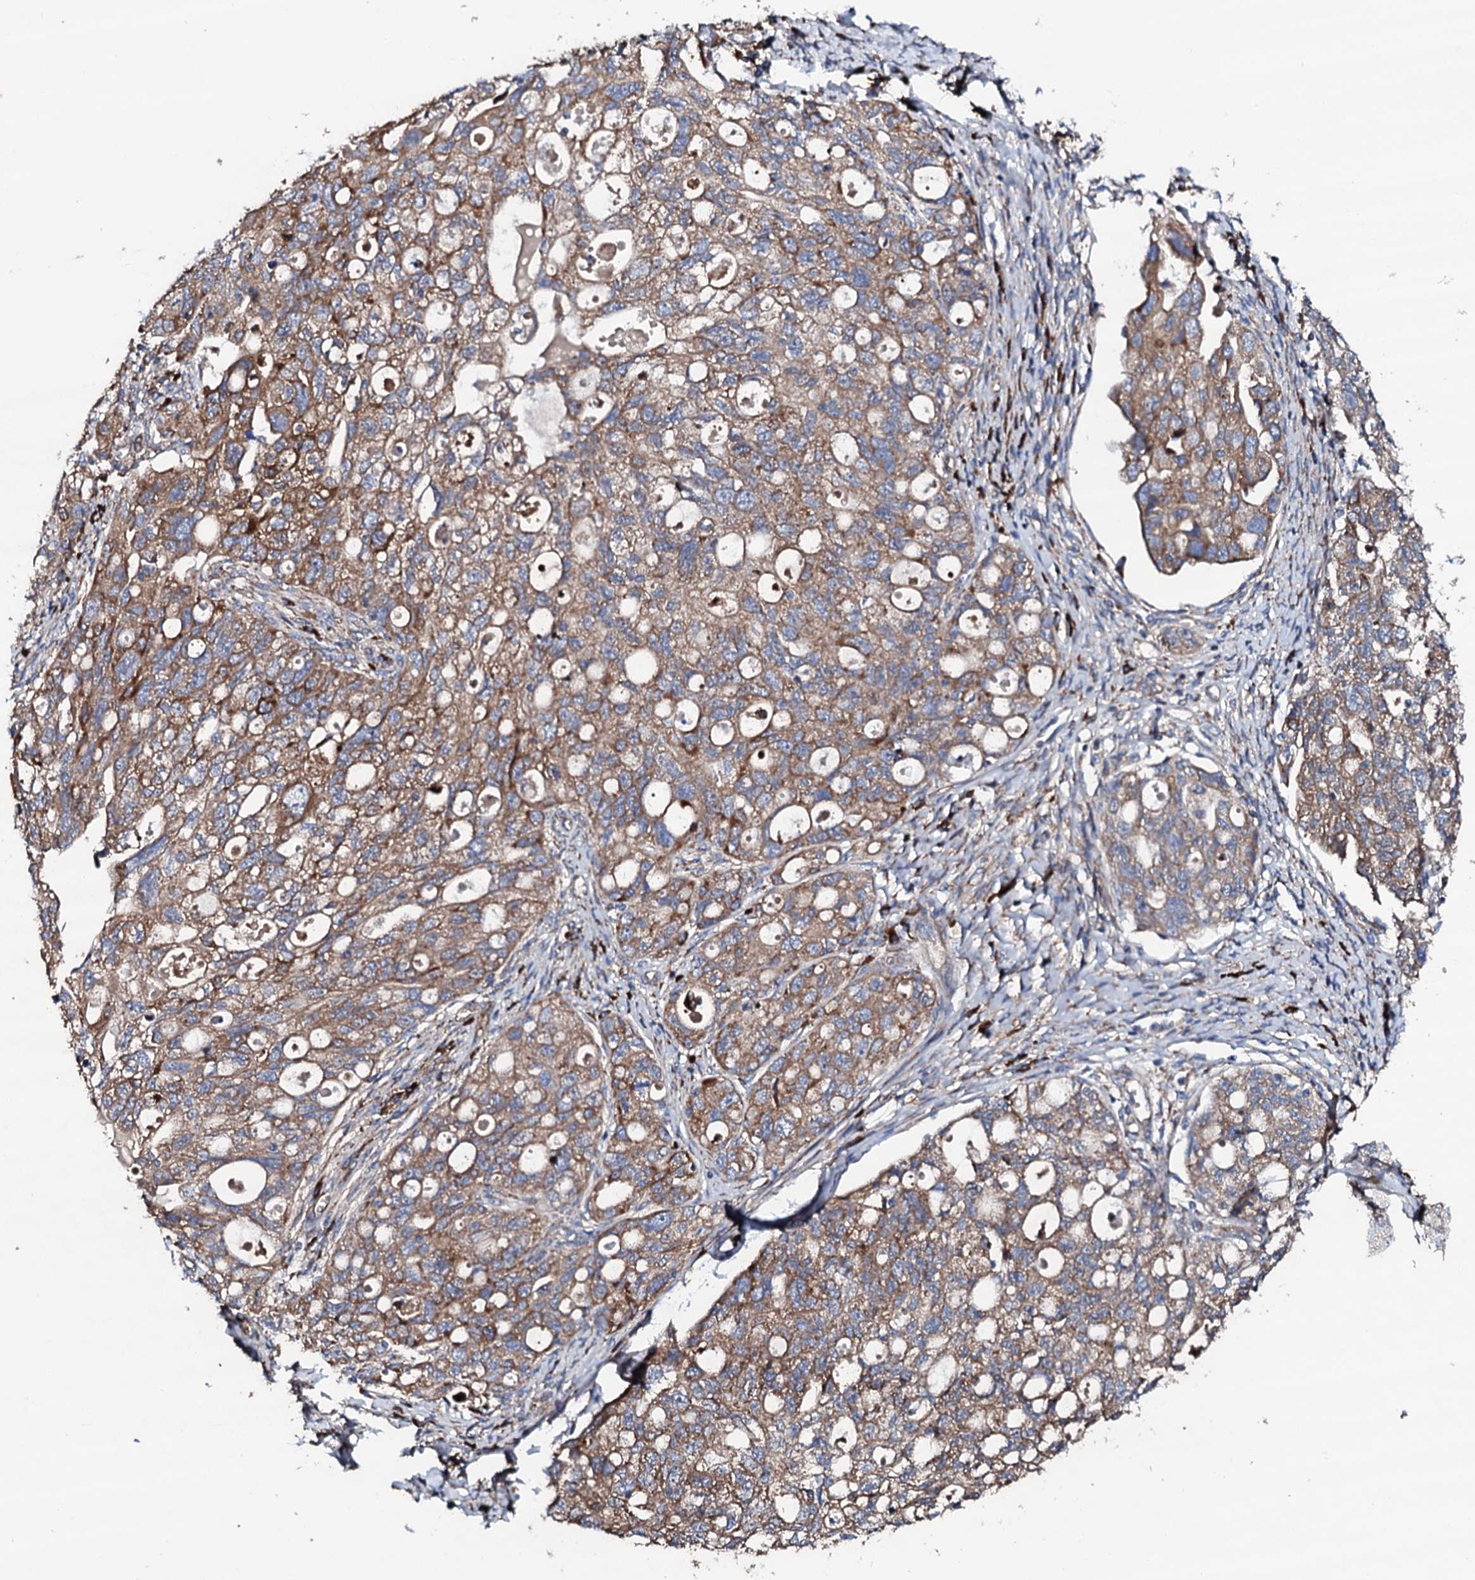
{"staining": {"intensity": "moderate", "quantity": ">75%", "location": "cytoplasmic/membranous"}, "tissue": "ovarian cancer", "cell_type": "Tumor cells", "image_type": "cancer", "snomed": [{"axis": "morphology", "description": "Carcinoma, NOS"}, {"axis": "morphology", "description": "Cystadenocarcinoma, serous, NOS"}, {"axis": "topography", "description": "Ovary"}], "caption": "IHC of human carcinoma (ovarian) demonstrates medium levels of moderate cytoplasmic/membranous staining in about >75% of tumor cells. (IHC, brightfield microscopy, high magnification).", "gene": "LIPT2", "patient": {"sex": "female", "age": 69}}